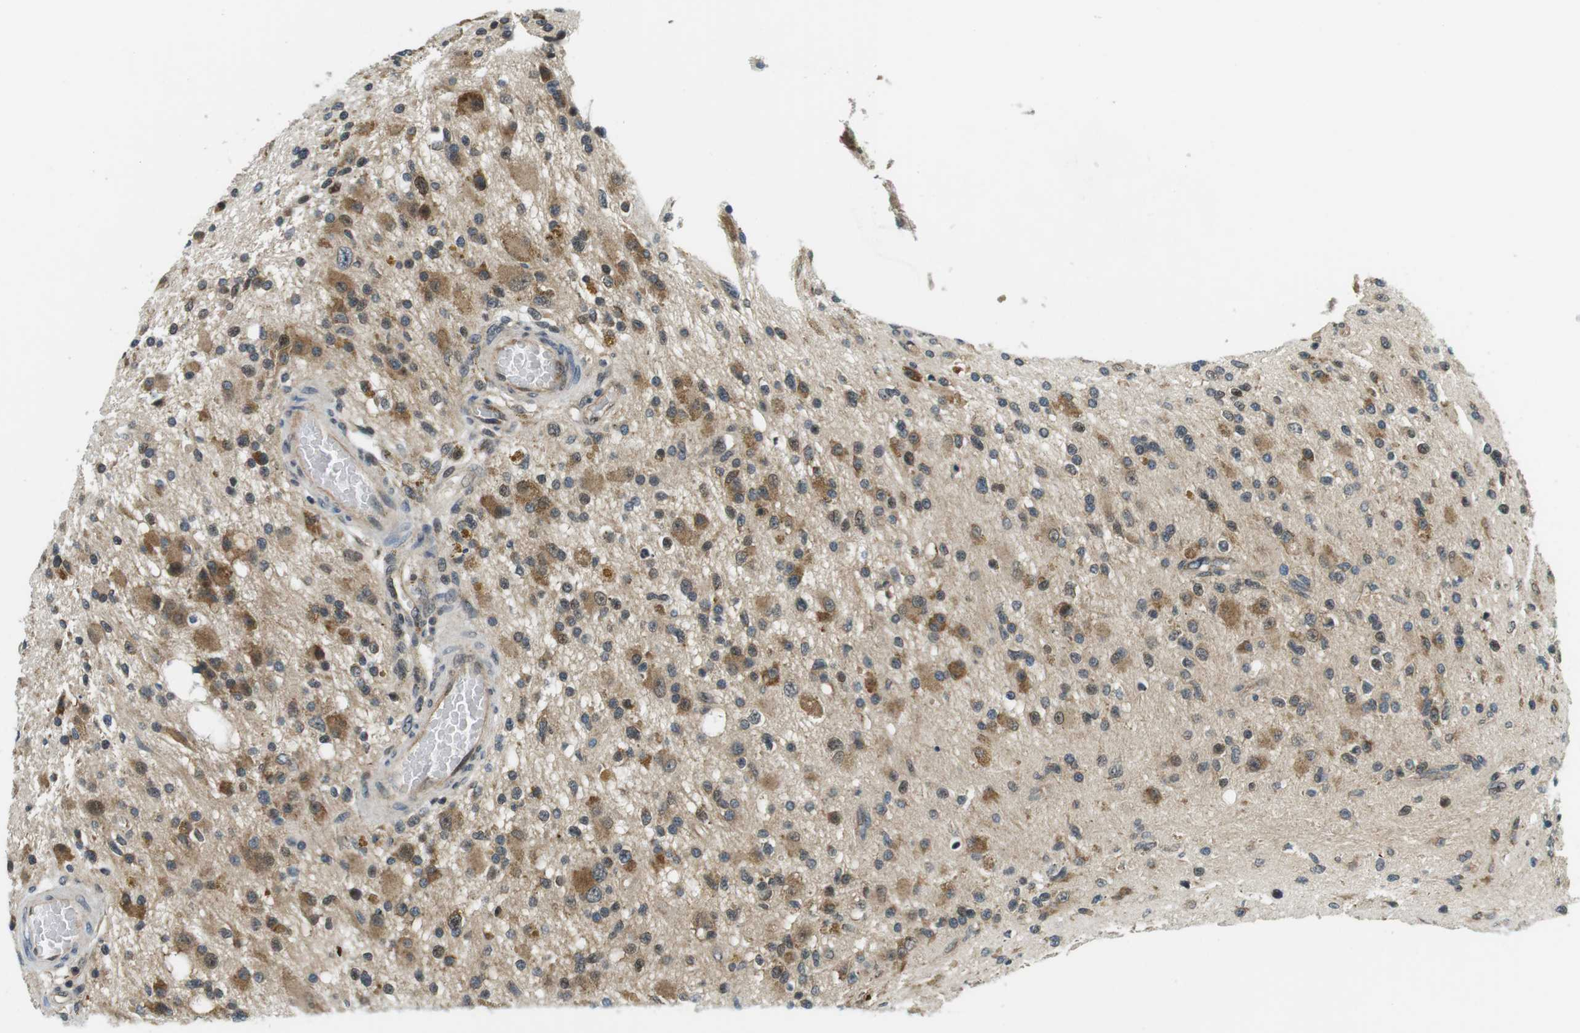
{"staining": {"intensity": "moderate", "quantity": "25%-75%", "location": "cytoplasmic/membranous"}, "tissue": "glioma", "cell_type": "Tumor cells", "image_type": "cancer", "snomed": [{"axis": "morphology", "description": "Glioma, malignant, High grade"}, {"axis": "topography", "description": "Brain"}], "caption": "Immunohistochemical staining of human malignant glioma (high-grade) demonstrates medium levels of moderate cytoplasmic/membranous protein positivity in about 25%-75% of tumor cells.", "gene": "CSNK2B", "patient": {"sex": "male", "age": 33}}